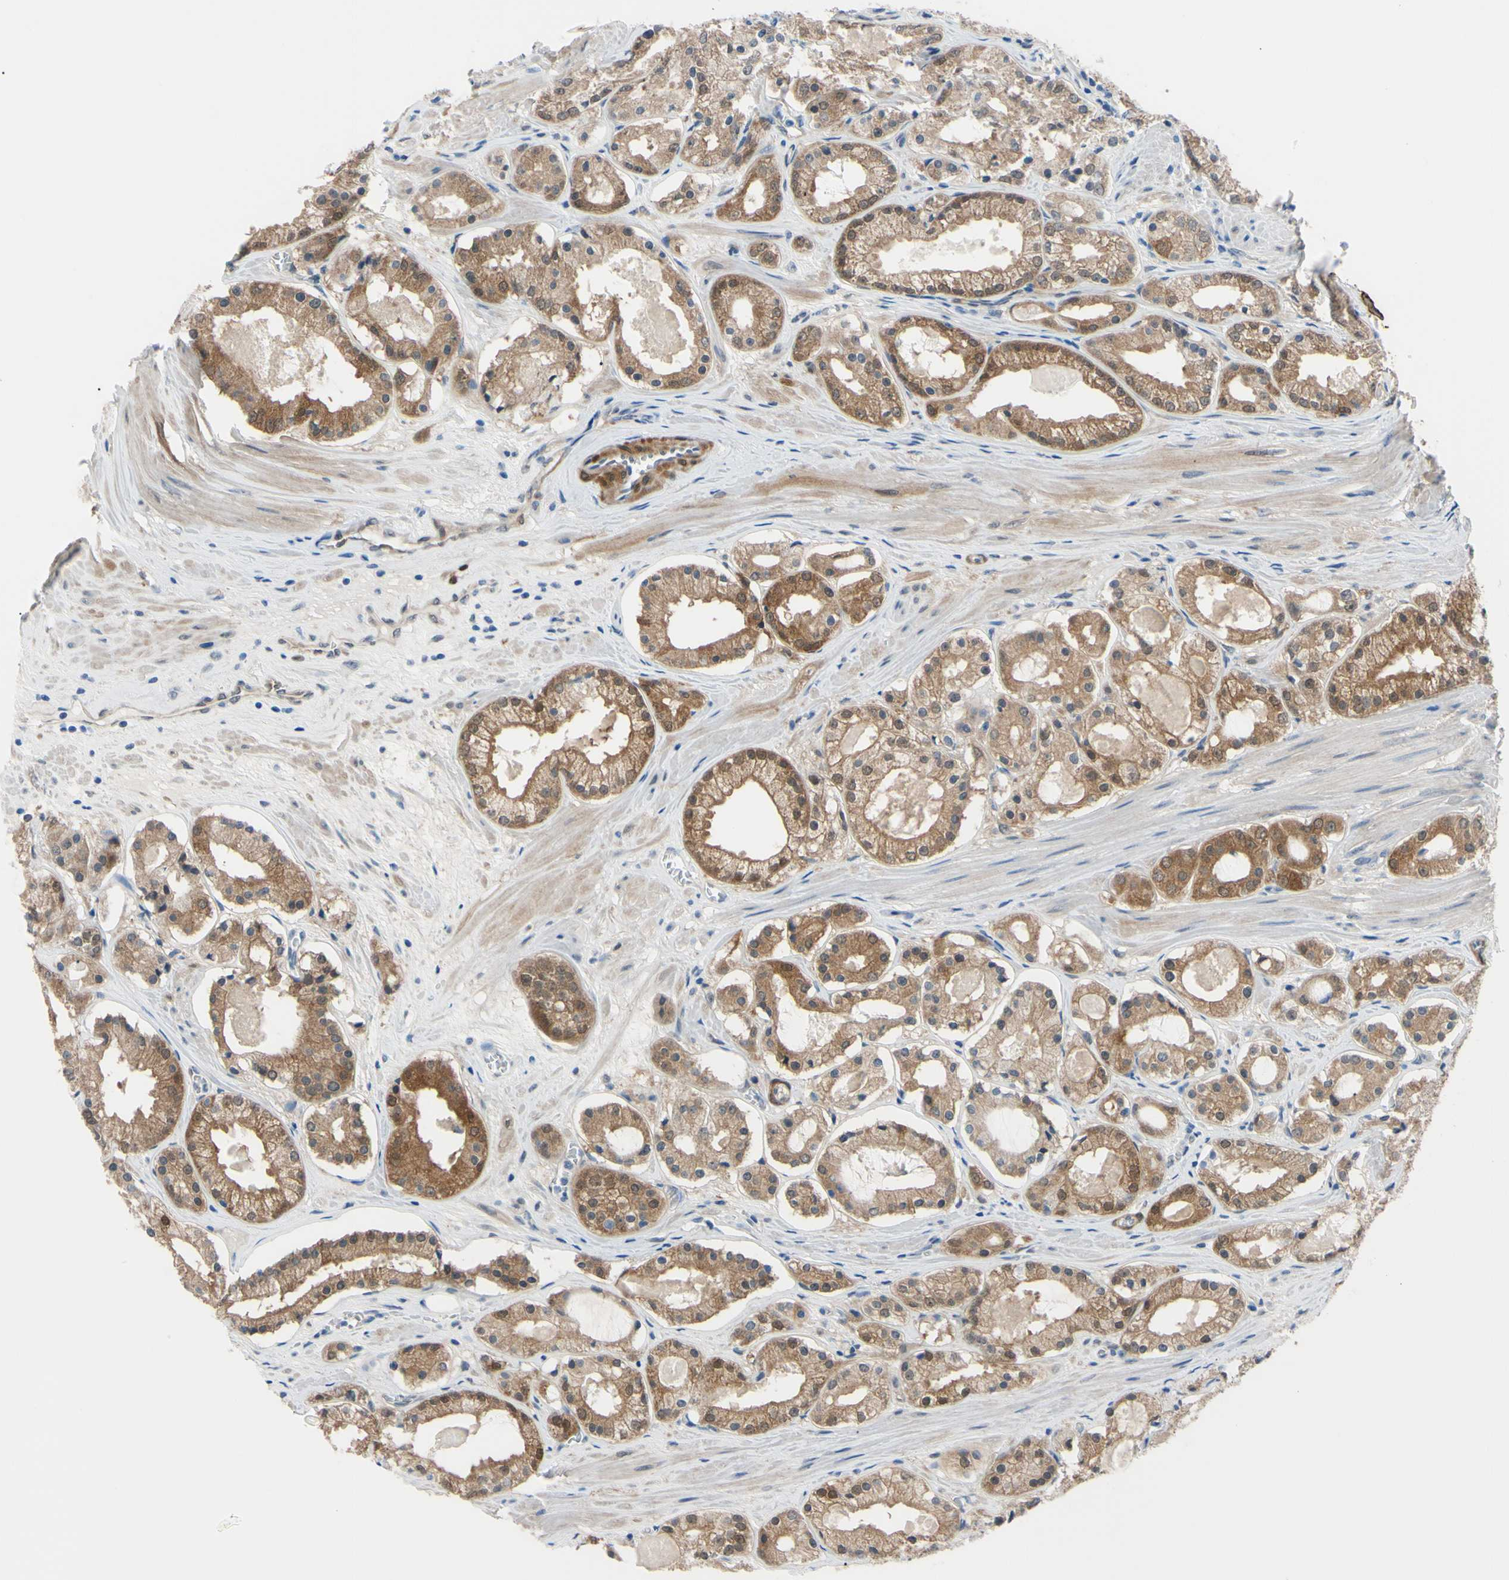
{"staining": {"intensity": "moderate", "quantity": ">75%", "location": "cytoplasmic/membranous"}, "tissue": "prostate cancer", "cell_type": "Tumor cells", "image_type": "cancer", "snomed": [{"axis": "morphology", "description": "Adenocarcinoma, High grade"}, {"axis": "topography", "description": "Prostate"}], "caption": "The micrograph exhibits staining of high-grade adenocarcinoma (prostate), revealing moderate cytoplasmic/membranous protein staining (brown color) within tumor cells. The staining is performed using DAB (3,3'-diaminobenzidine) brown chromogen to label protein expression. The nuclei are counter-stained blue using hematoxylin.", "gene": "NOL3", "patient": {"sex": "male", "age": 66}}